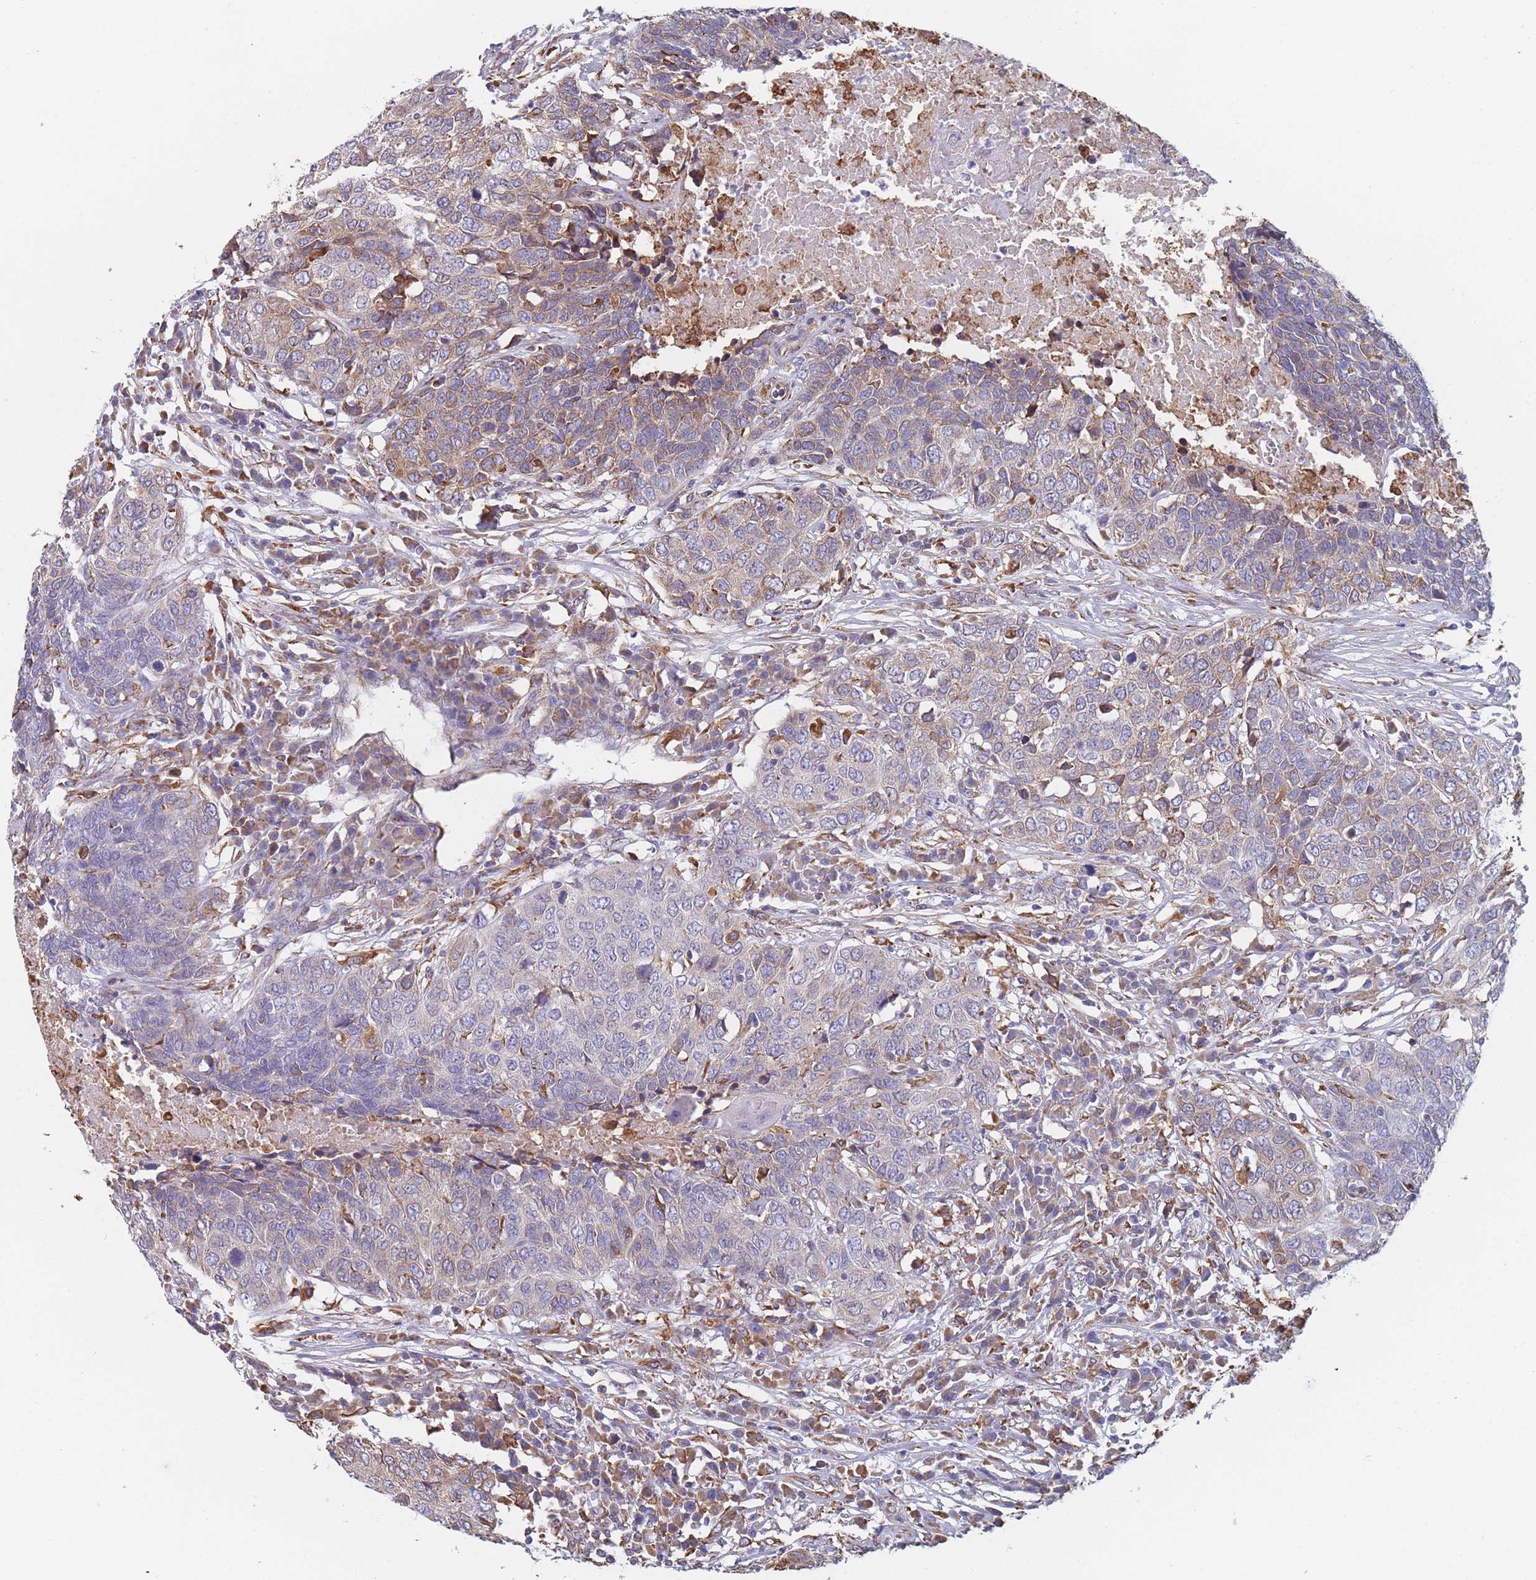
{"staining": {"intensity": "moderate", "quantity": "<25%", "location": "cytoplasmic/membranous"}, "tissue": "head and neck cancer", "cell_type": "Tumor cells", "image_type": "cancer", "snomed": [{"axis": "morphology", "description": "Squamous cell carcinoma, NOS"}, {"axis": "topography", "description": "Head-Neck"}], "caption": "This photomicrograph shows head and neck squamous cell carcinoma stained with IHC to label a protein in brown. The cytoplasmic/membranous of tumor cells show moderate positivity for the protein. Nuclei are counter-stained blue.", "gene": "OR7C2", "patient": {"sex": "male", "age": 66}}